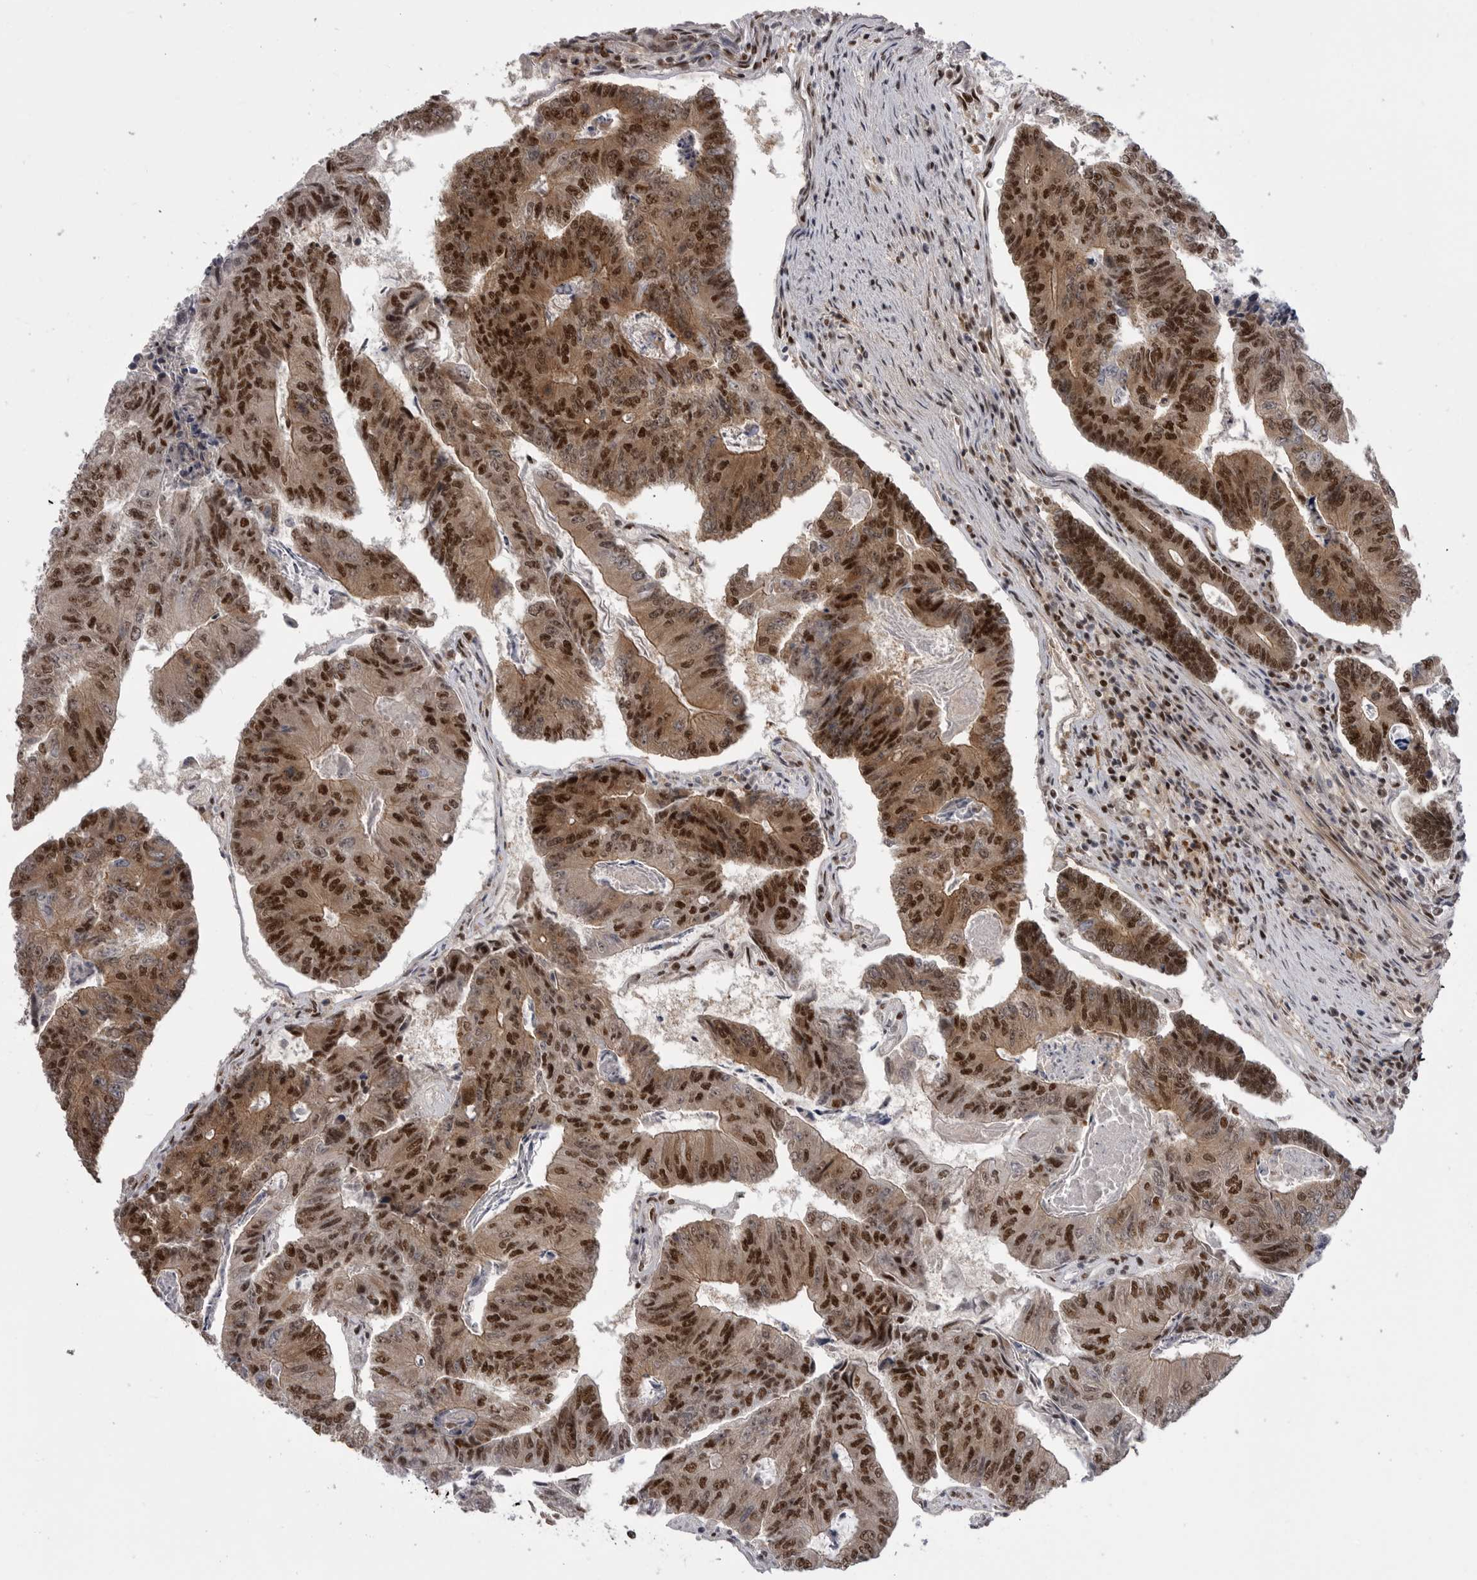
{"staining": {"intensity": "strong", "quantity": ">75%", "location": "cytoplasmic/membranous,nuclear"}, "tissue": "colorectal cancer", "cell_type": "Tumor cells", "image_type": "cancer", "snomed": [{"axis": "morphology", "description": "Adenocarcinoma, NOS"}, {"axis": "topography", "description": "Colon"}], "caption": "Immunohistochemical staining of human colorectal adenocarcinoma displays high levels of strong cytoplasmic/membranous and nuclear protein positivity in approximately >75% of tumor cells.", "gene": "PPP1R8", "patient": {"sex": "female", "age": 67}}